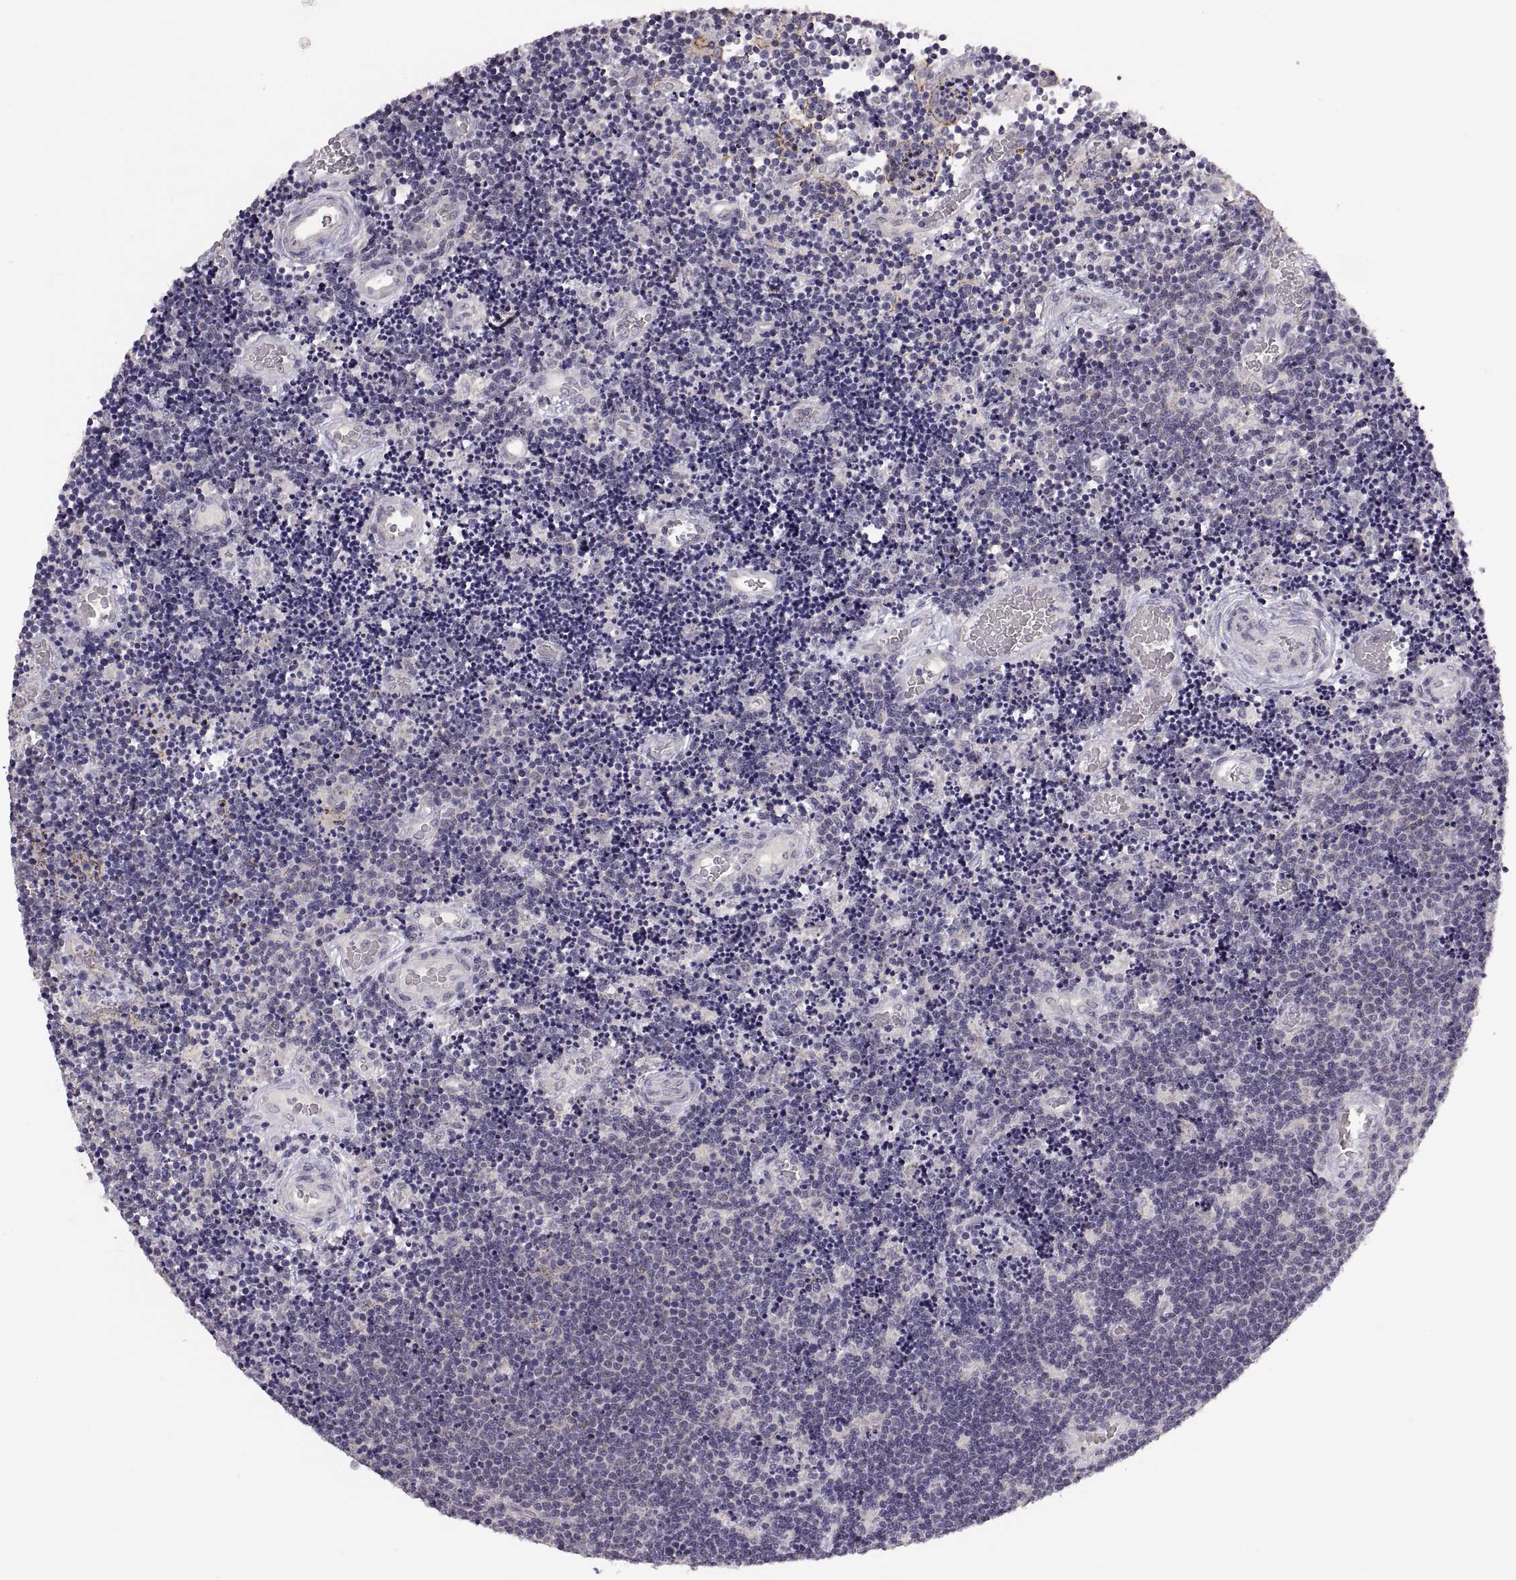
{"staining": {"intensity": "negative", "quantity": "none", "location": "none"}, "tissue": "lymphoma", "cell_type": "Tumor cells", "image_type": "cancer", "snomed": [{"axis": "morphology", "description": "Malignant lymphoma, non-Hodgkin's type, Low grade"}, {"axis": "topography", "description": "Brain"}], "caption": "High magnification brightfield microscopy of lymphoma stained with DAB (brown) and counterstained with hematoxylin (blue): tumor cells show no significant expression.", "gene": "CDH2", "patient": {"sex": "female", "age": 66}}